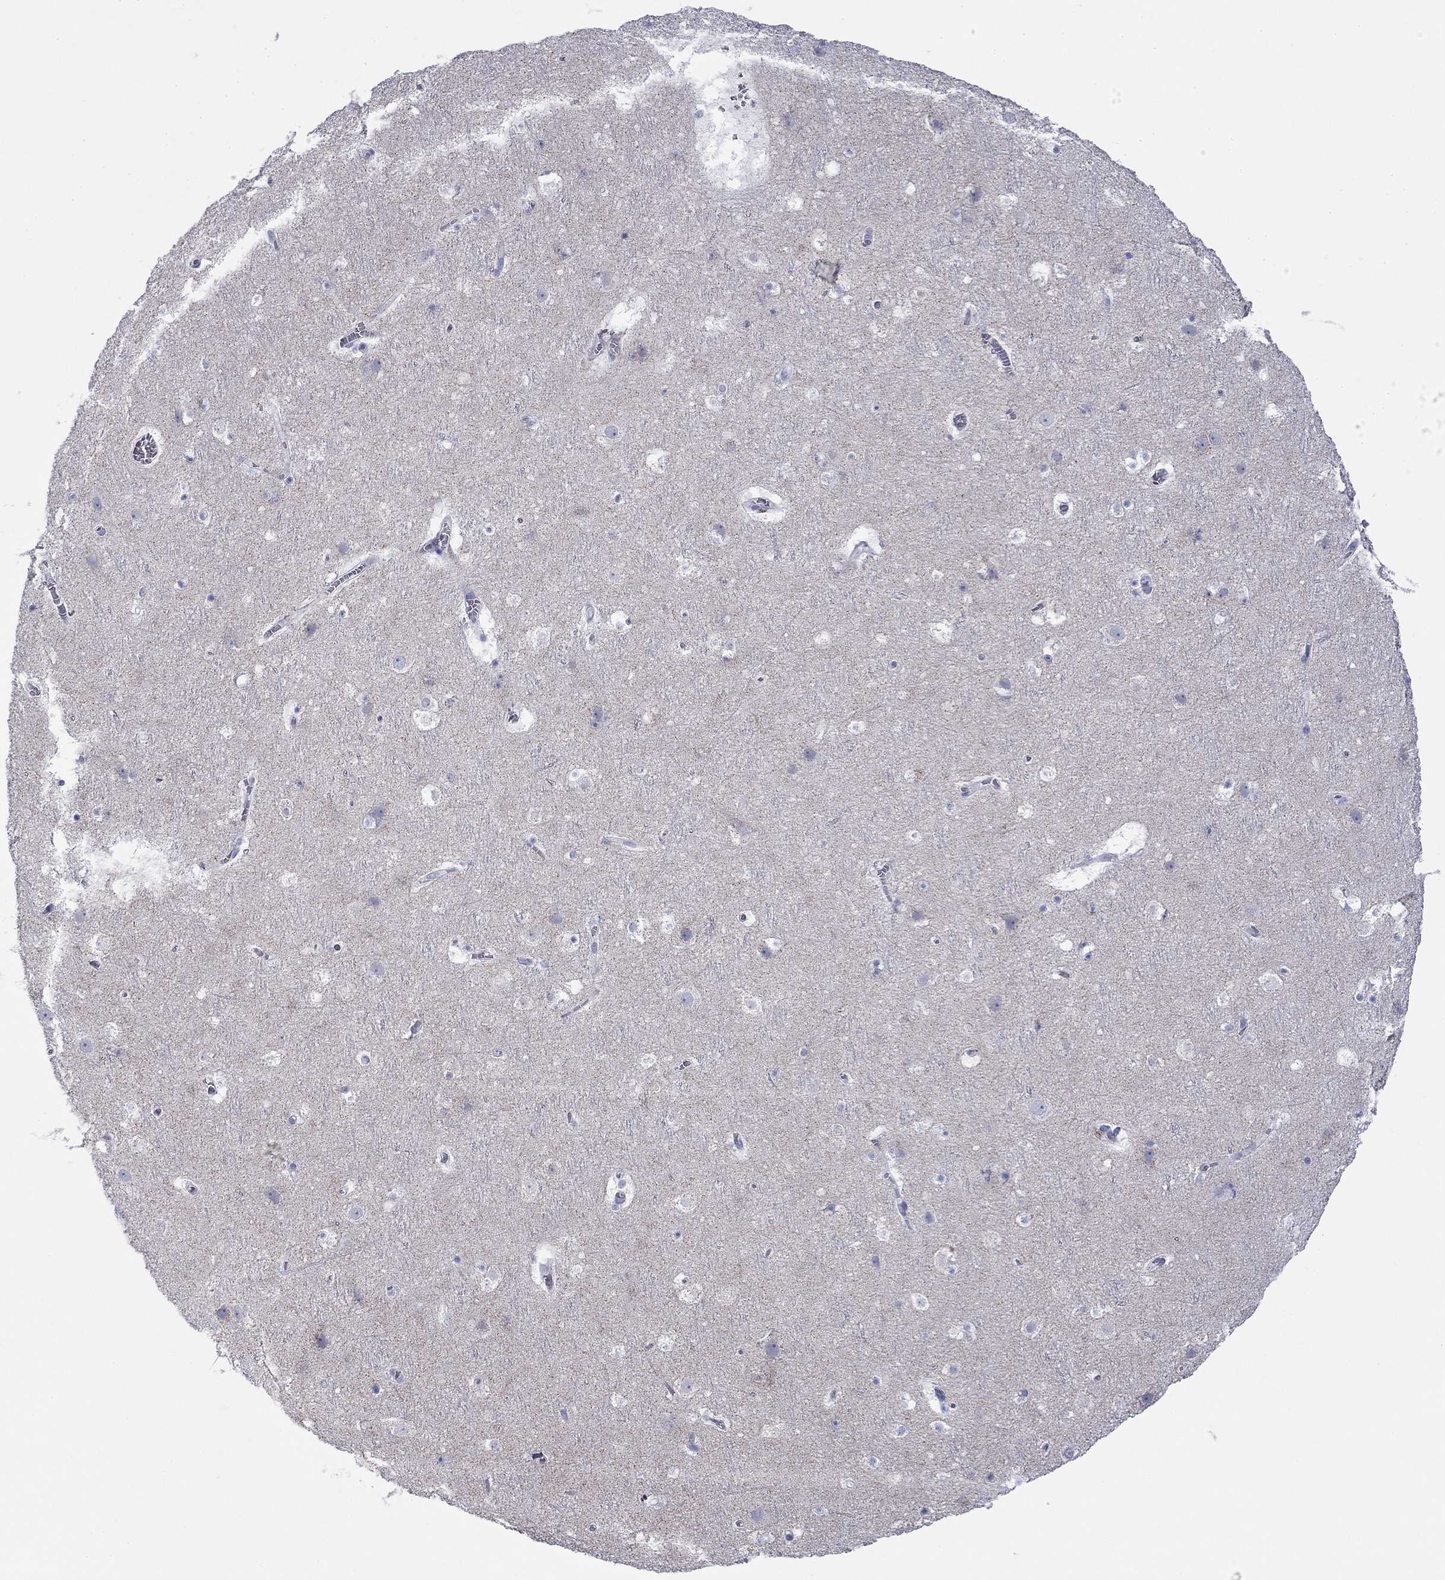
{"staining": {"intensity": "negative", "quantity": "none", "location": "none"}, "tissue": "cerebral cortex", "cell_type": "Endothelial cells", "image_type": "normal", "snomed": [{"axis": "morphology", "description": "Normal tissue, NOS"}, {"axis": "topography", "description": "Cerebral cortex"}], "caption": "This is an immunohistochemistry (IHC) micrograph of unremarkable cerebral cortex. There is no expression in endothelial cells.", "gene": "ZP2", "patient": {"sex": "female", "age": 42}}